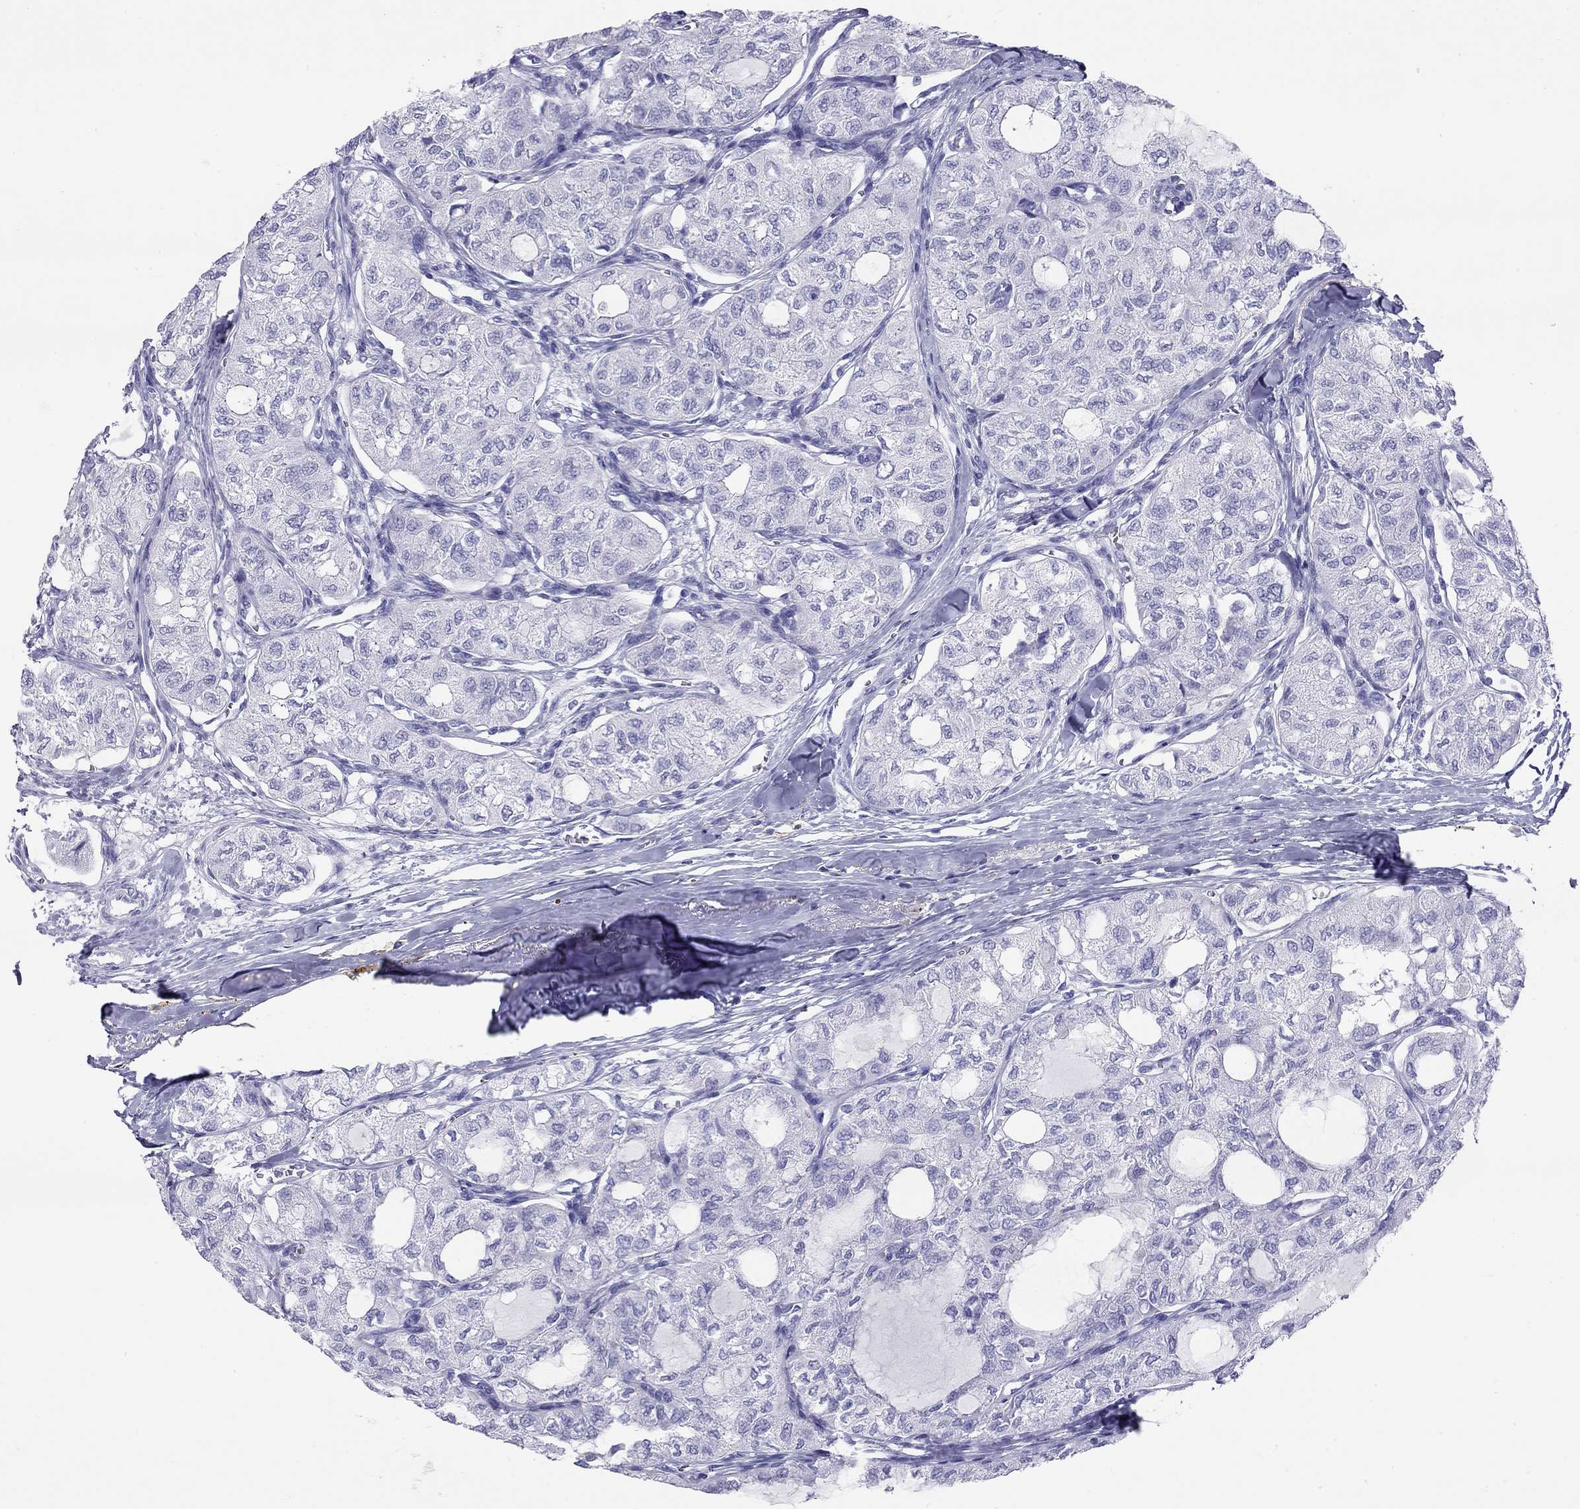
{"staining": {"intensity": "negative", "quantity": "none", "location": "none"}, "tissue": "thyroid cancer", "cell_type": "Tumor cells", "image_type": "cancer", "snomed": [{"axis": "morphology", "description": "Follicular adenoma carcinoma, NOS"}, {"axis": "topography", "description": "Thyroid gland"}], "caption": "A high-resolution image shows immunohistochemistry (IHC) staining of thyroid cancer, which reveals no significant positivity in tumor cells. The staining was performed using DAB to visualize the protein expression in brown, while the nuclei were stained in blue with hematoxylin (Magnification: 20x).", "gene": "HLA-DQB2", "patient": {"sex": "male", "age": 75}}